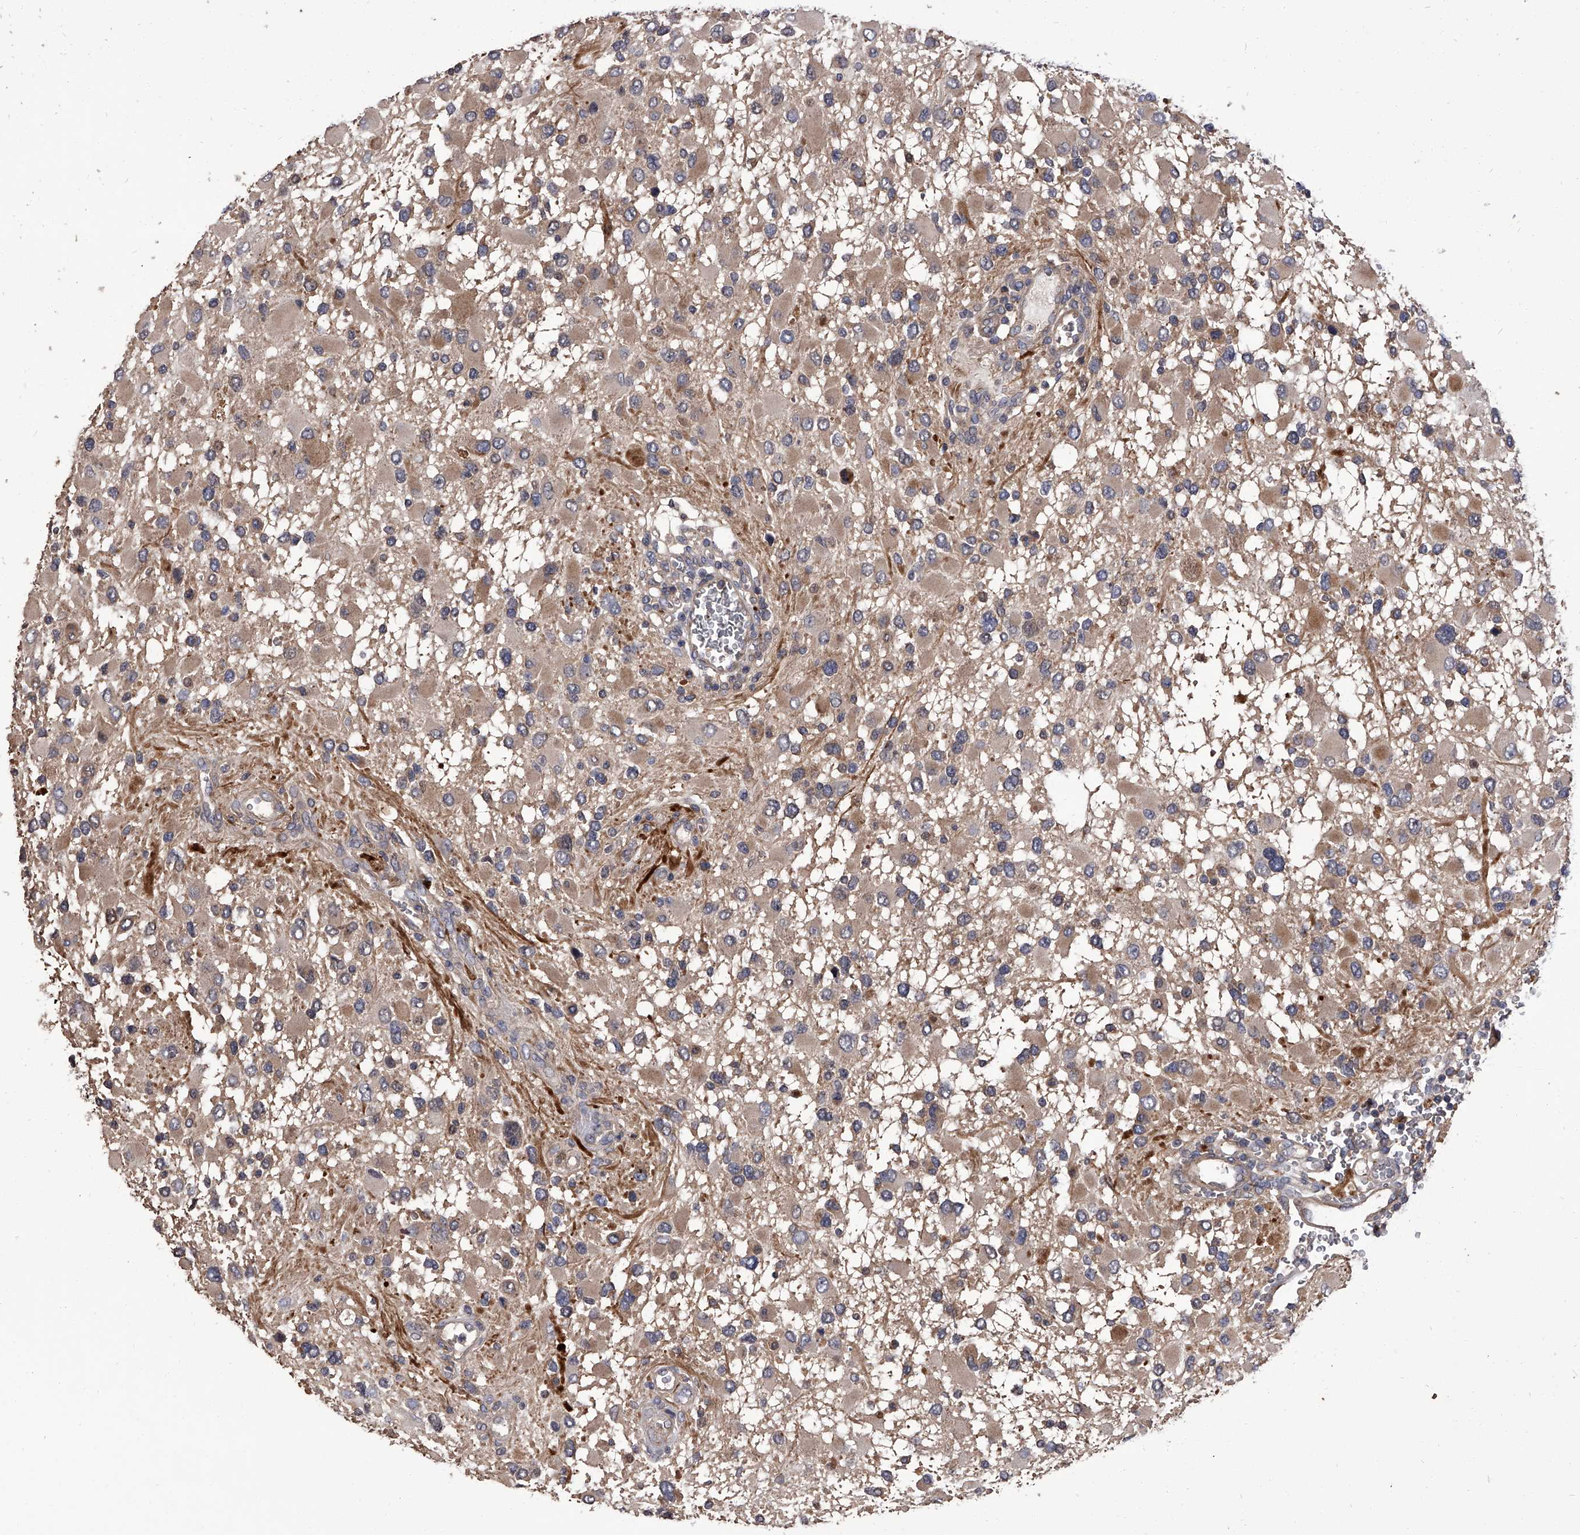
{"staining": {"intensity": "negative", "quantity": "none", "location": "none"}, "tissue": "glioma", "cell_type": "Tumor cells", "image_type": "cancer", "snomed": [{"axis": "morphology", "description": "Glioma, malignant, High grade"}, {"axis": "topography", "description": "Brain"}], "caption": "There is no significant positivity in tumor cells of high-grade glioma (malignant).", "gene": "STK36", "patient": {"sex": "male", "age": 53}}